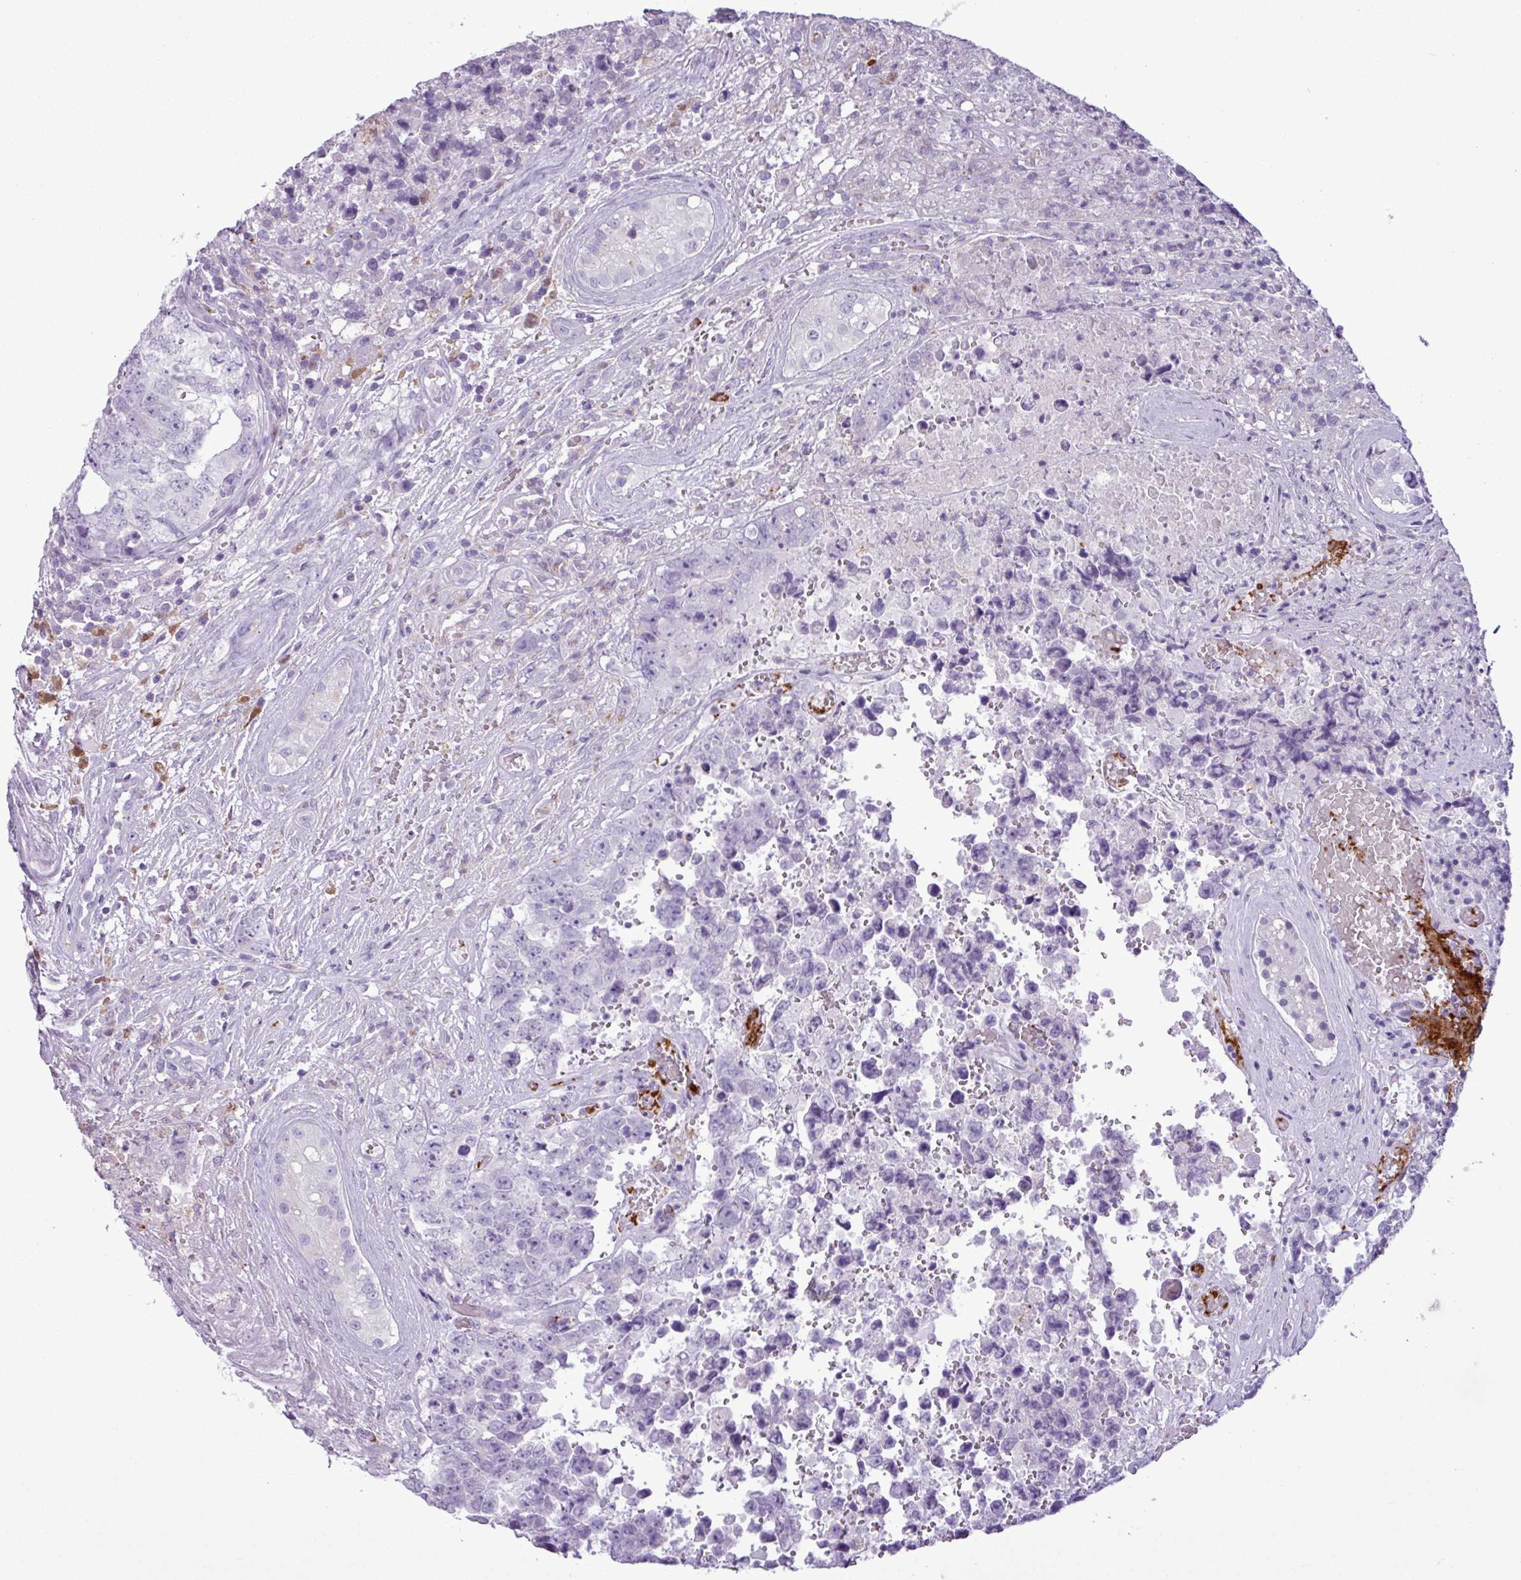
{"staining": {"intensity": "negative", "quantity": "none", "location": "none"}, "tissue": "testis cancer", "cell_type": "Tumor cells", "image_type": "cancer", "snomed": [{"axis": "morphology", "description": "Normal tissue, NOS"}, {"axis": "morphology", "description": "Carcinoma, Embryonal, NOS"}, {"axis": "topography", "description": "Testis"}, {"axis": "topography", "description": "Epididymis"}], "caption": "The photomicrograph reveals no significant staining in tumor cells of testis cancer (embryonal carcinoma).", "gene": "TMEM200C", "patient": {"sex": "male", "age": 25}}